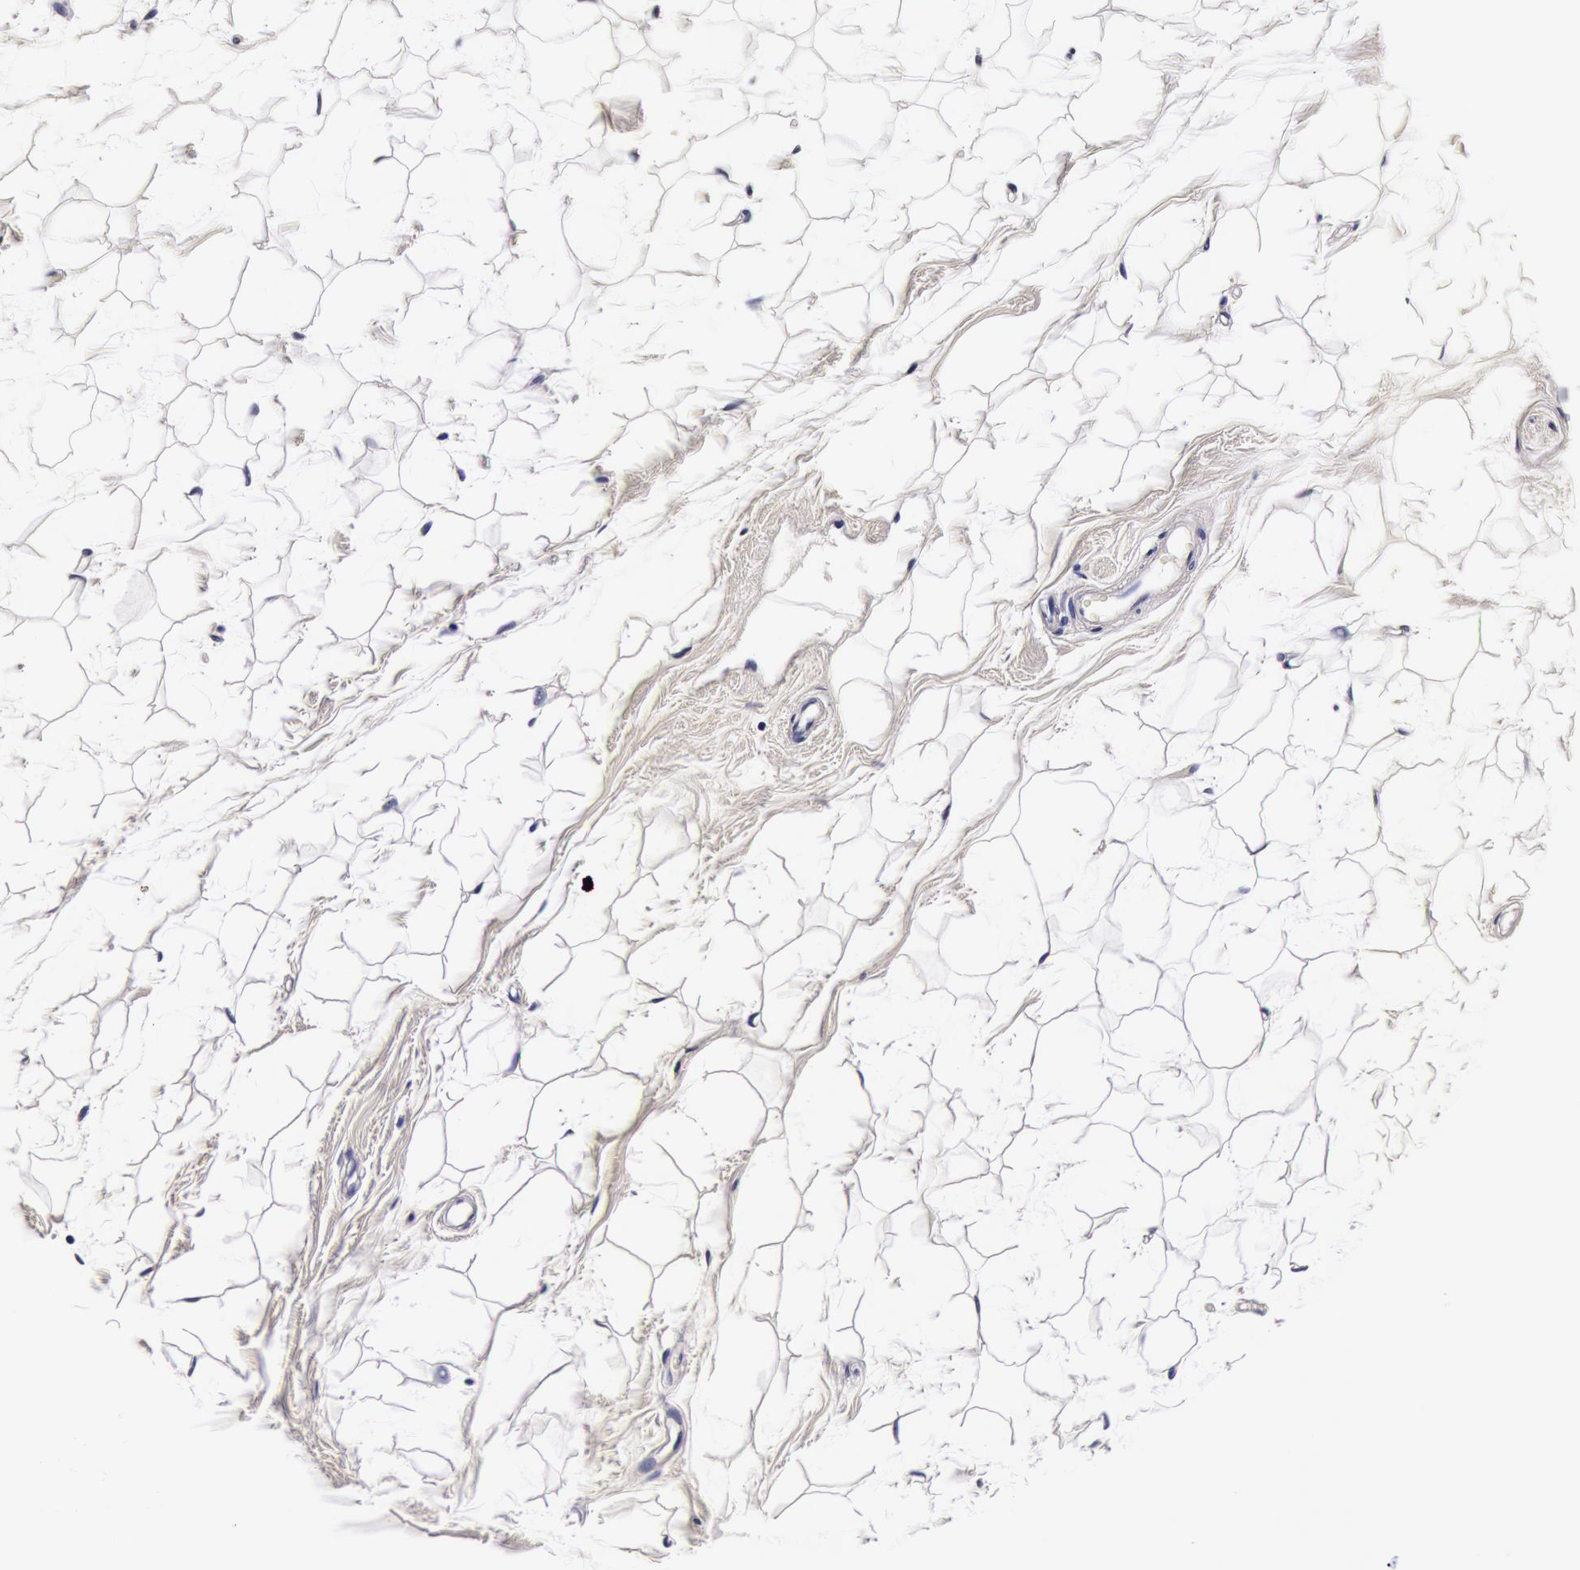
{"staining": {"intensity": "negative", "quantity": "none", "location": "none"}, "tissue": "adipose tissue", "cell_type": "Adipocytes", "image_type": "normal", "snomed": [{"axis": "morphology", "description": "Normal tissue, NOS"}, {"axis": "topography", "description": "Breast"}], "caption": "Adipose tissue was stained to show a protein in brown. There is no significant staining in adipocytes. The staining was performed using DAB (3,3'-diaminobenzidine) to visualize the protein expression in brown, while the nuclei were stained in blue with hematoxylin (Magnification: 20x).", "gene": "CCDC22", "patient": {"sex": "female", "age": 44}}